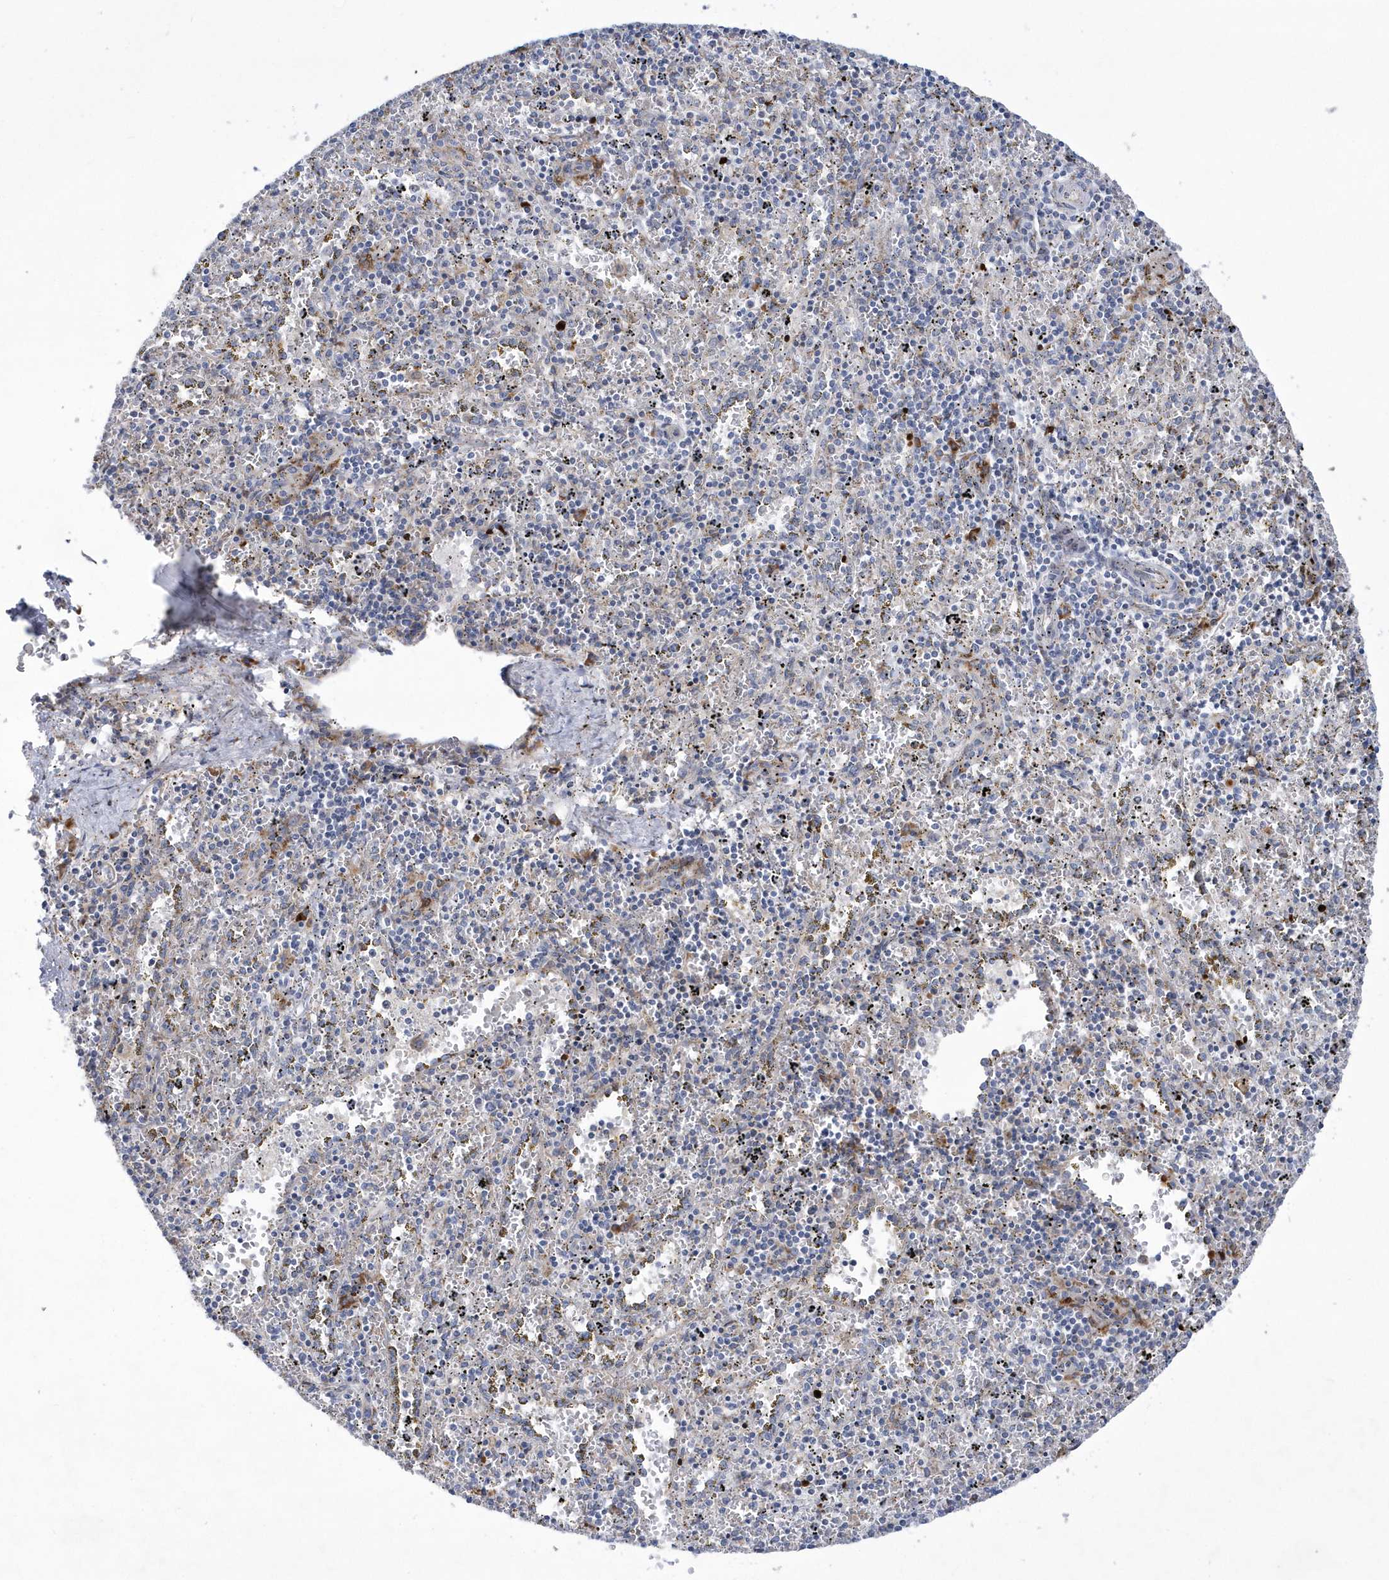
{"staining": {"intensity": "negative", "quantity": "none", "location": "none"}, "tissue": "spleen", "cell_type": "Cells in red pulp", "image_type": "normal", "snomed": [{"axis": "morphology", "description": "Normal tissue, NOS"}, {"axis": "topography", "description": "Spleen"}], "caption": "Cells in red pulp show no significant staining in benign spleen.", "gene": "MED31", "patient": {"sex": "male", "age": 11}}